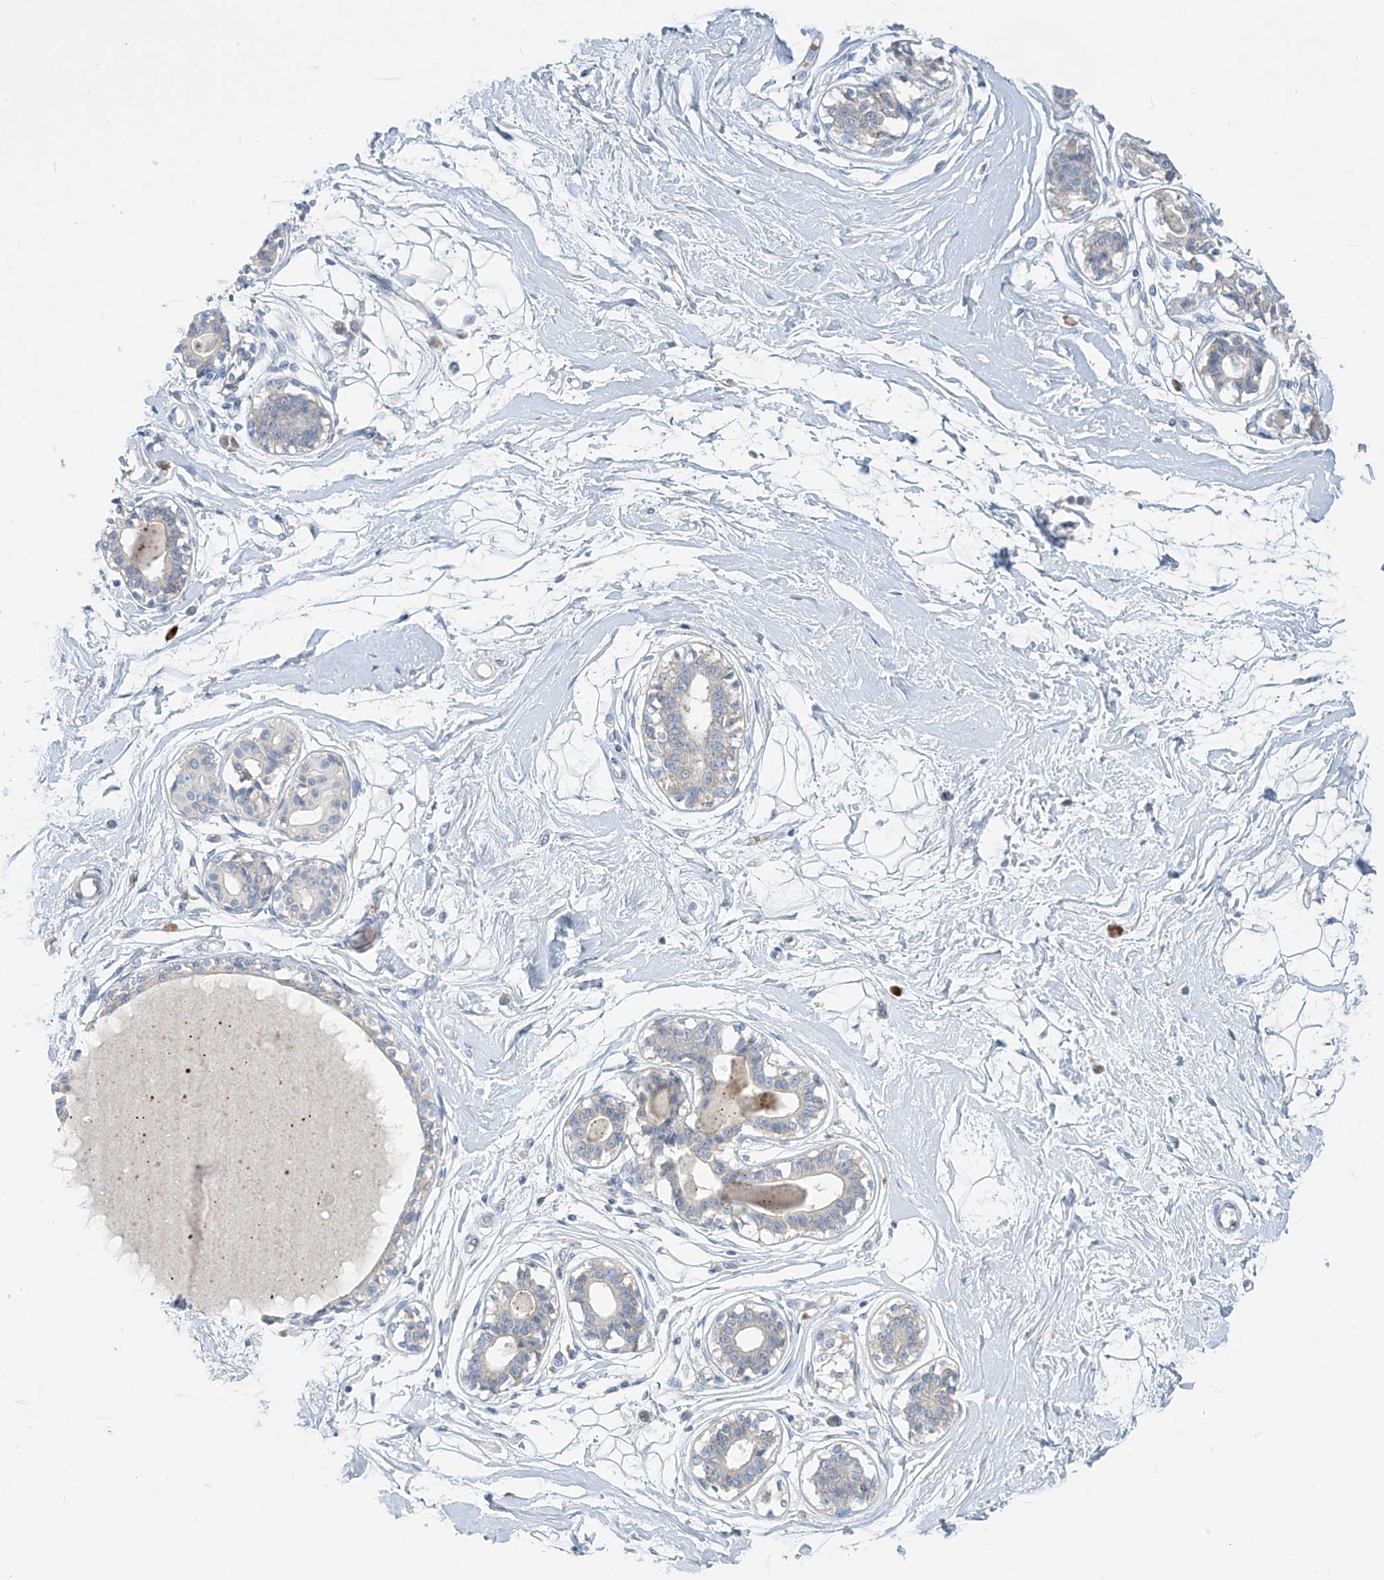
{"staining": {"intensity": "negative", "quantity": "none", "location": "none"}, "tissue": "breast", "cell_type": "Adipocytes", "image_type": "normal", "snomed": [{"axis": "morphology", "description": "Normal tissue, NOS"}, {"axis": "topography", "description": "Breast"}], "caption": "Breast stained for a protein using immunohistochemistry (IHC) reveals no expression adipocytes.", "gene": "DGKQ", "patient": {"sex": "female", "age": 45}}